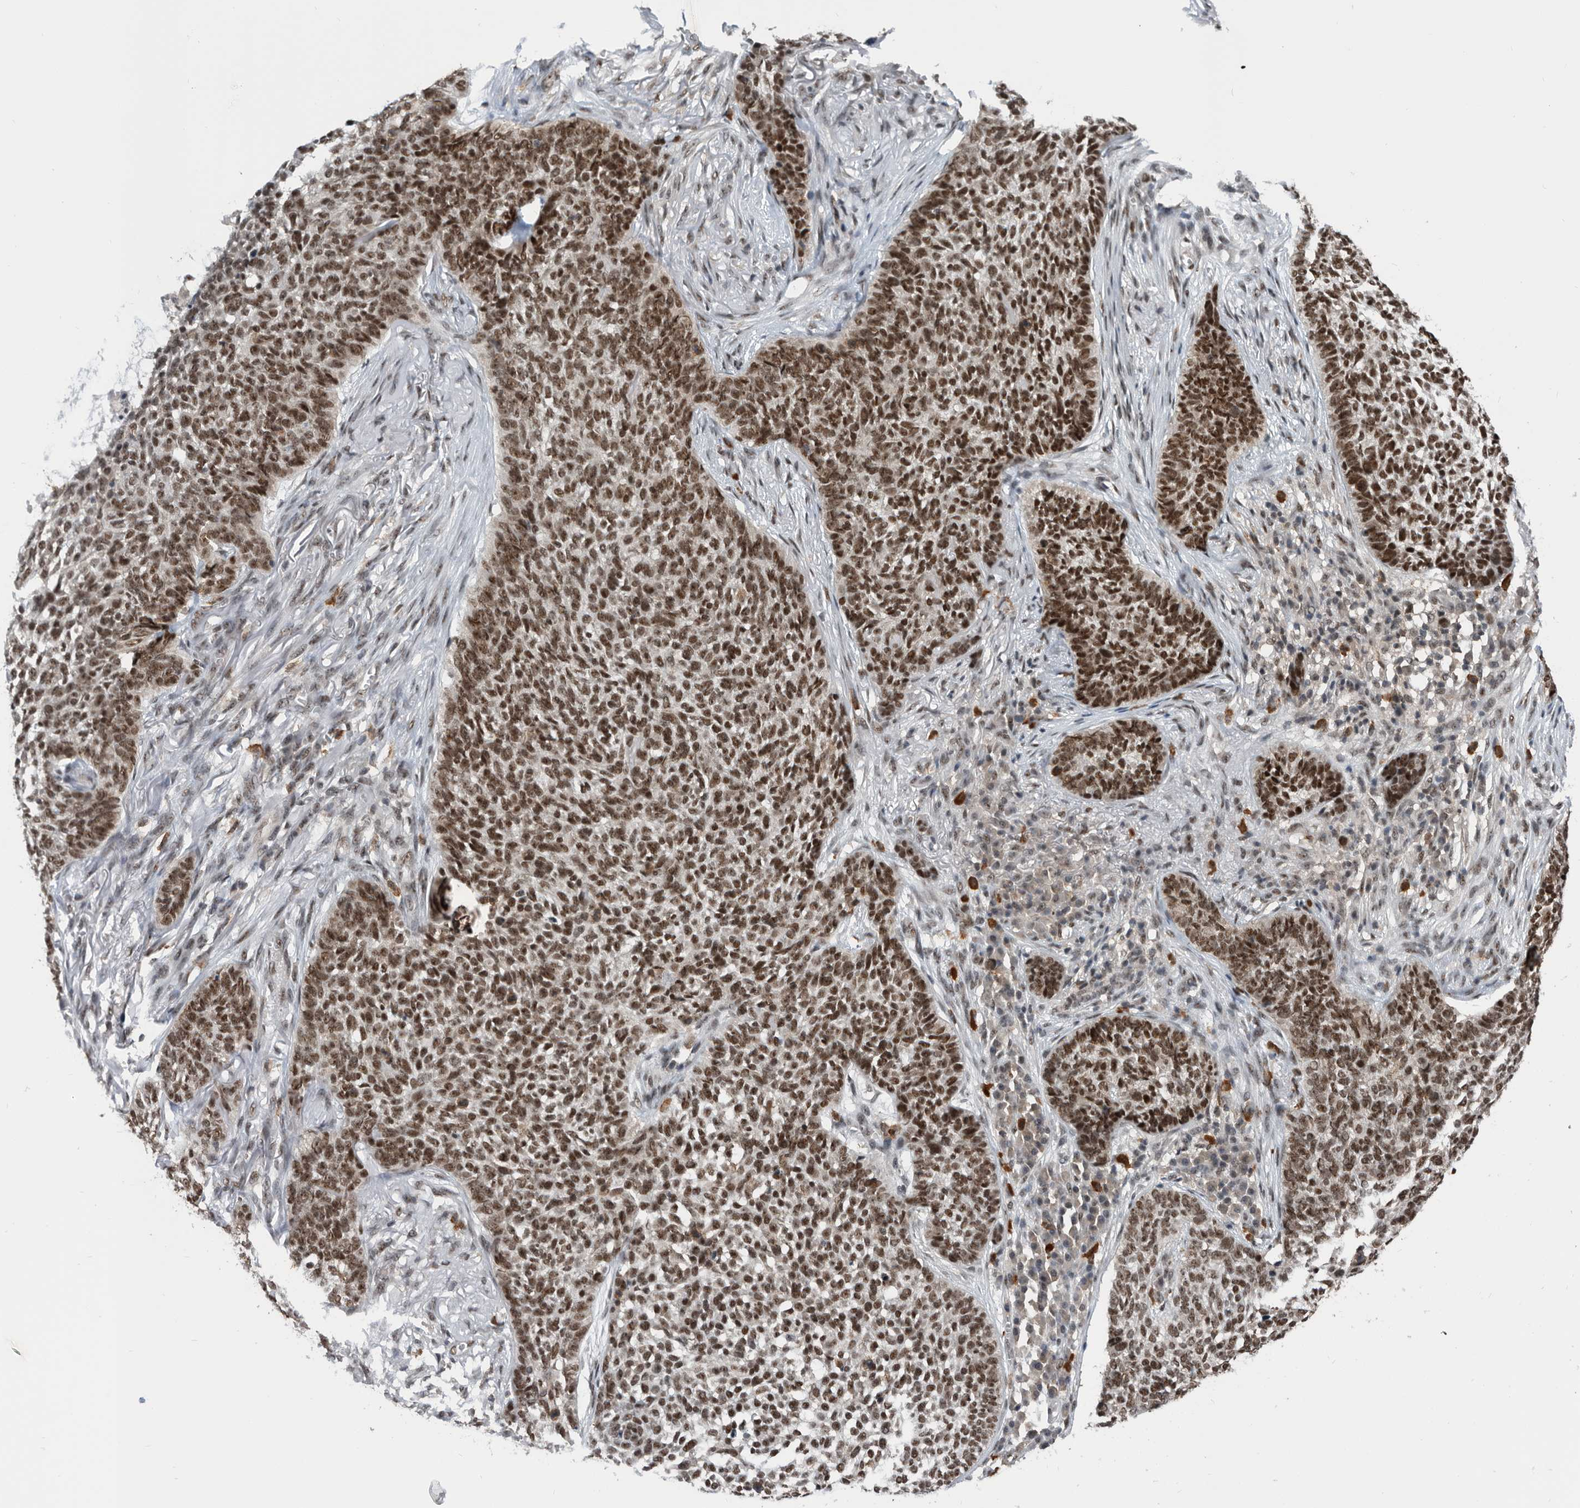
{"staining": {"intensity": "moderate", "quantity": ">75%", "location": "nuclear"}, "tissue": "skin cancer", "cell_type": "Tumor cells", "image_type": "cancer", "snomed": [{"axis": "morphology", "description": "Basal cell carcinoma"}, {"axis": "topography", "description": "Skin"}], "caption": "Protein analysis of skin cancer tissue exhibits moderate nuclear expression in about >75% of tumor cells.", "gene": "ZNF260", "patient": {"sex": "male", "age": 85}}